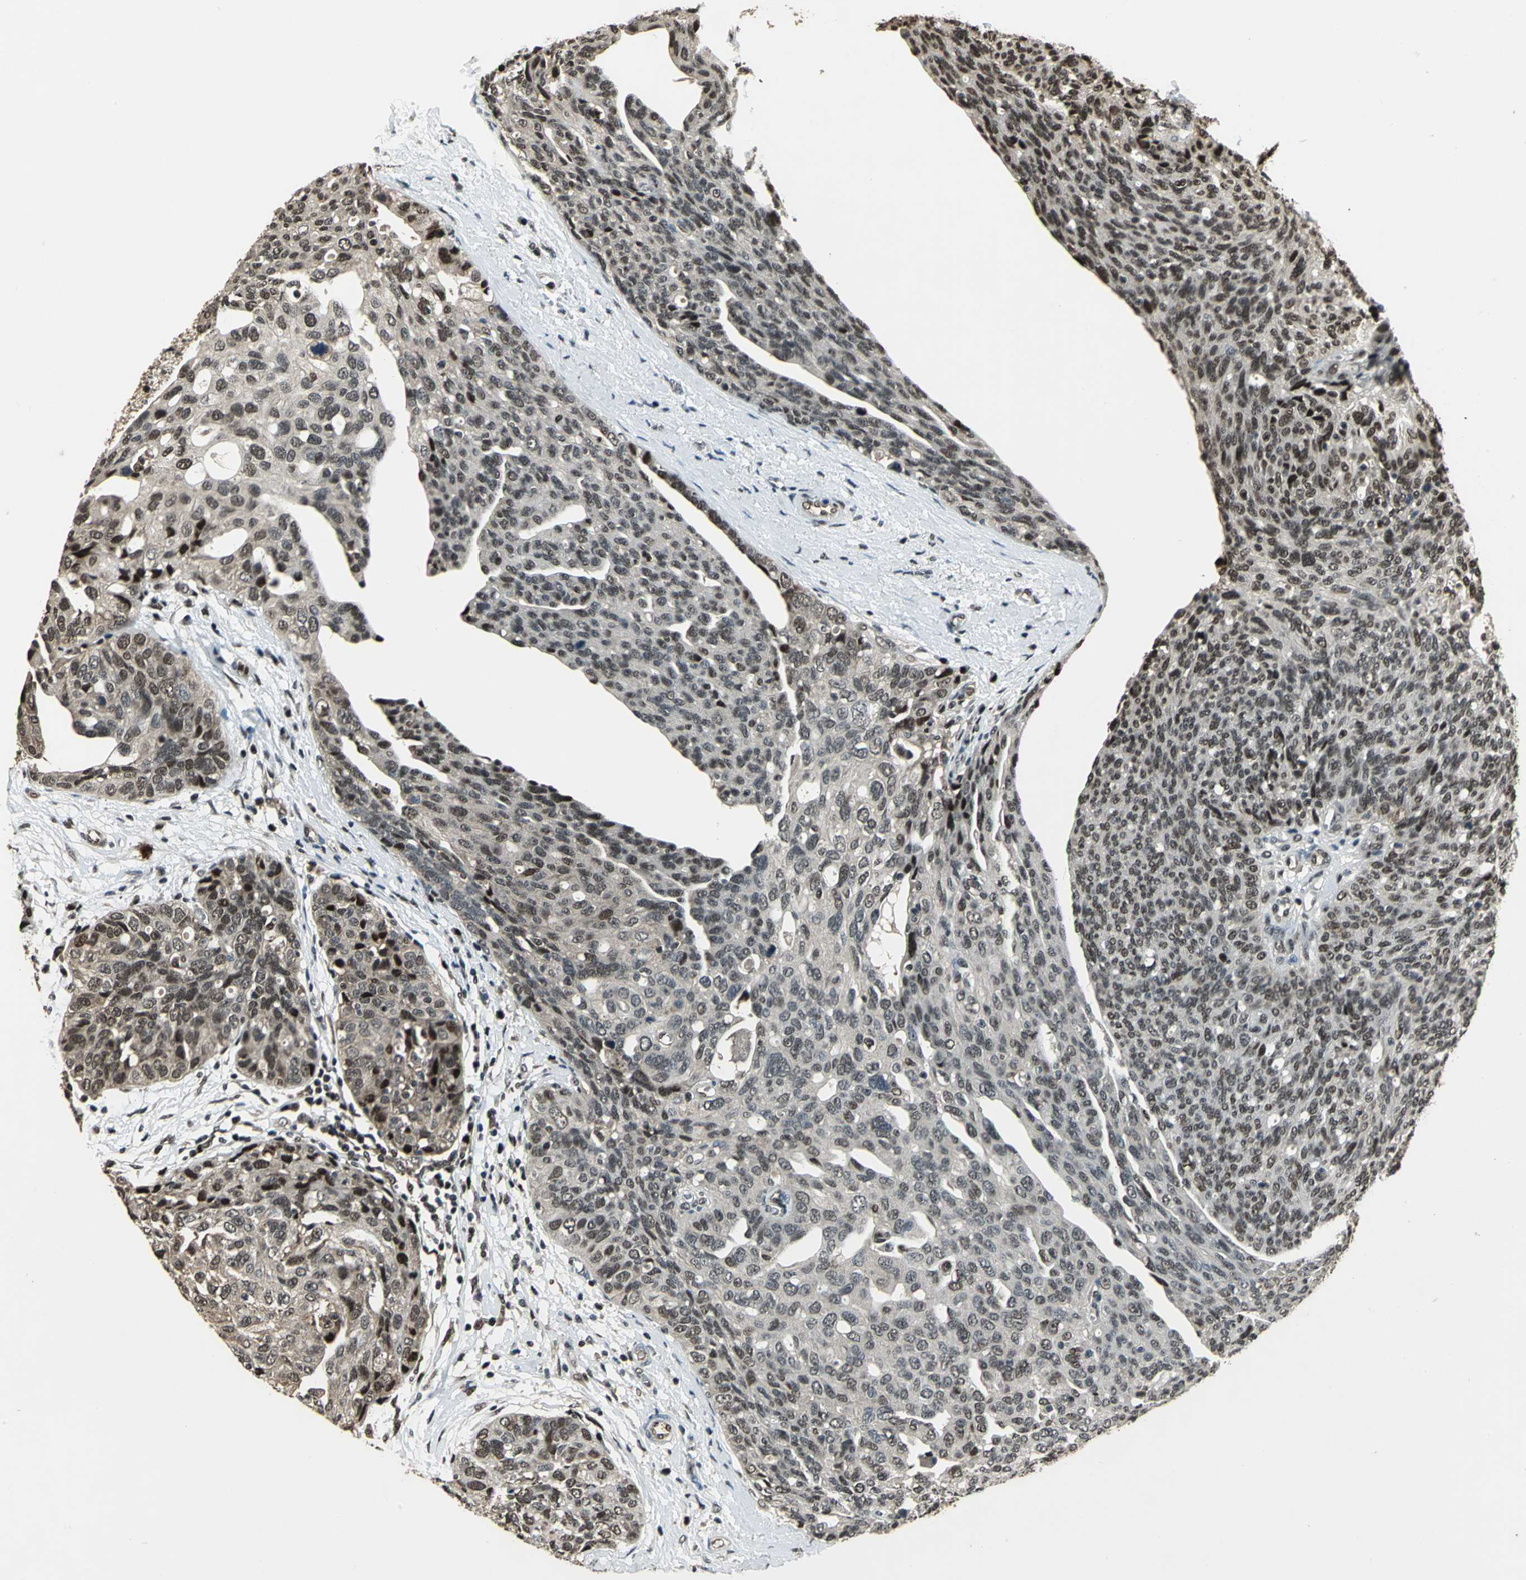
{"staining": {"intensity": "moderate", "quantity": ">75%", "location": "nuclear"}, "tissue": "ovarian cancer", "cell_type": "Tumor cells", "image_type": "cancer", "snomed": [{"axis": "morphology", "description": "Carcinoma, endometroid"}, {"axis": "topography", "description": "Ovary"}], "caption": "Immunohistochemistry (IHC) (DAB (3,3'-diaminobenzidine)) staining of endometroid carcinoma (ovarian) exhibits moderate nuclear protein expression in about >75% of tumor cells. The protein of interest is stained brown, and the nuclei are stained in blue (DAB IHC with brightfield microscopy, high magnification).", "gene": "MIS18BP1", "patient": {"sex": "female", "age": 60}}